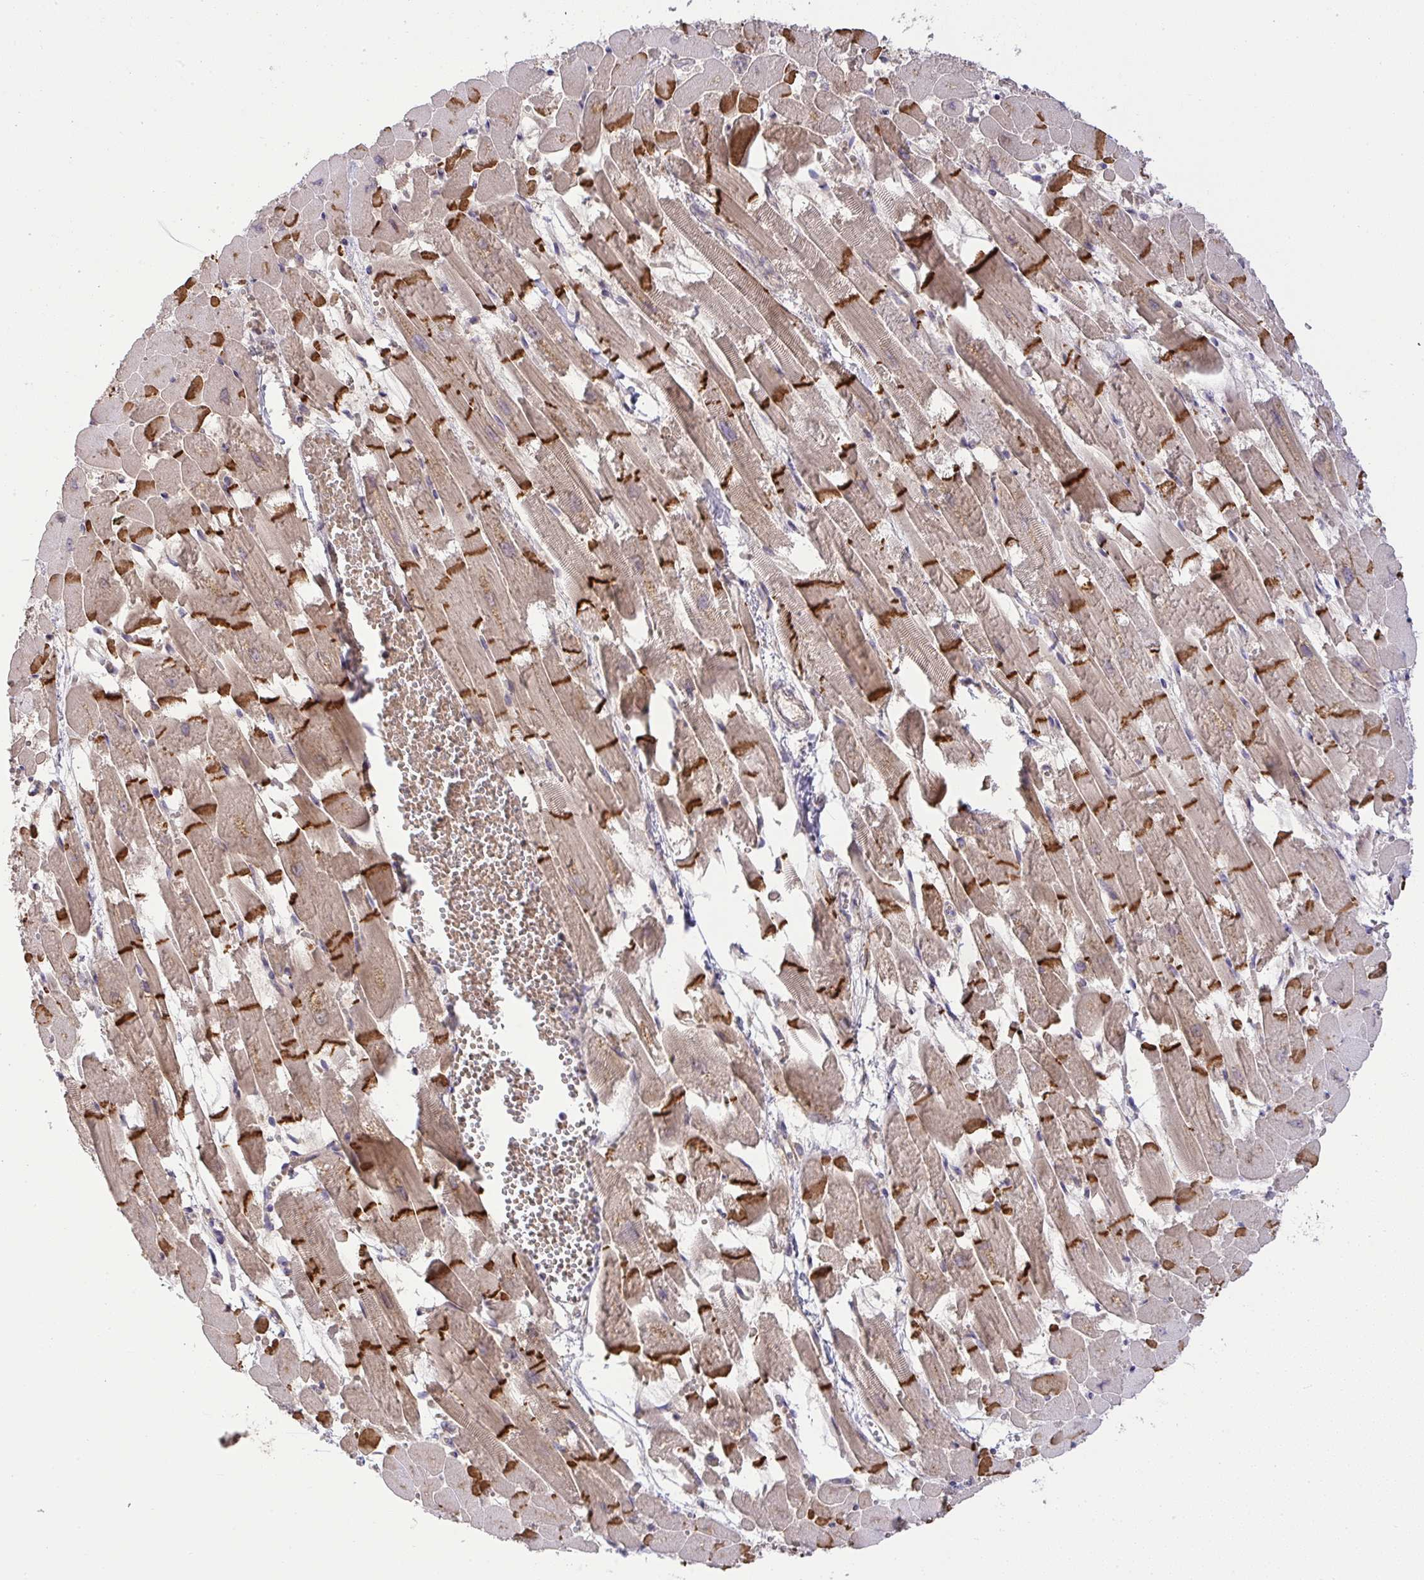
{"staining": {"intensity": "moderate", "quantity": ">75%", "location": "cytoplasmic/membranous"}, "tissue": "heart muscle", "cell_type": "Cardiomyocytes", "image_type": "normal", "snomed": [{"axis": "morphology", "description": "Normal tissue, NOS"}, {"axis": "topography", "description": "Heart"}], "caption": "Cardiomyocytes exhibit moderate cytoplasmic/membranous staining in approximately >75% of cells in benign heart muscle.", "gene": "SLC9A6", "patient": {"sex": "female", "age": 52}}